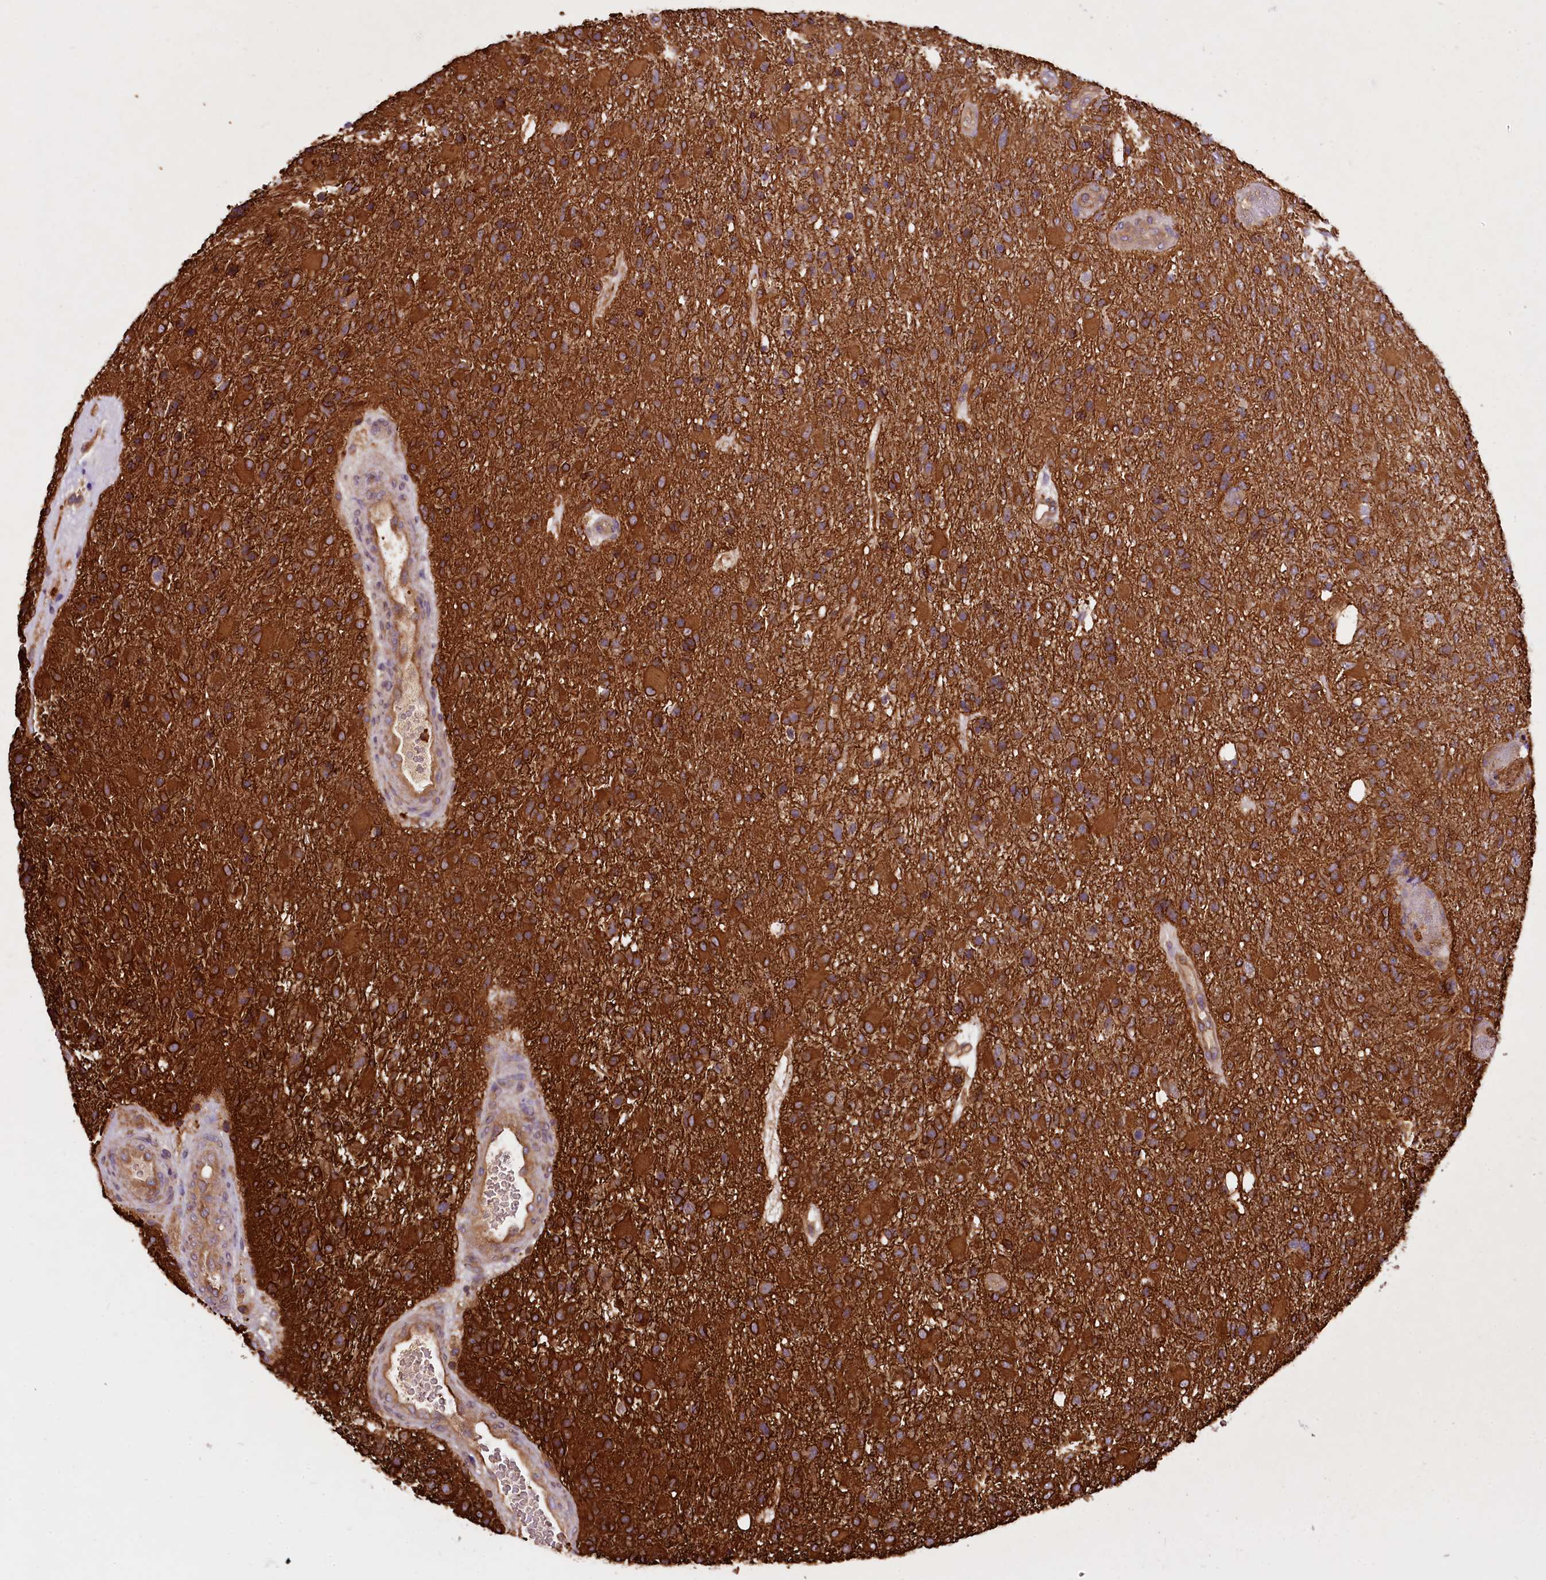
{"staining": {"intensity": "strong", "quantity": ">75%", "location": "cytoplasmic/membranous"}, "tissue": "glioma", "cell_type": "Tumor cells", "image_type": "cancer", "snomed": [{"axis": "morphology", "description": "Glioma, malignant, High grade"}, {"axis": "topography", "description": "Brain"}], "caption": "Strong cytoplasmic/membranous positivity is seen in about >75% of tumor cells in malignant high-grade glioma.", "gene": "RARS2", "patient": {"sex": "female", "age": 74}}